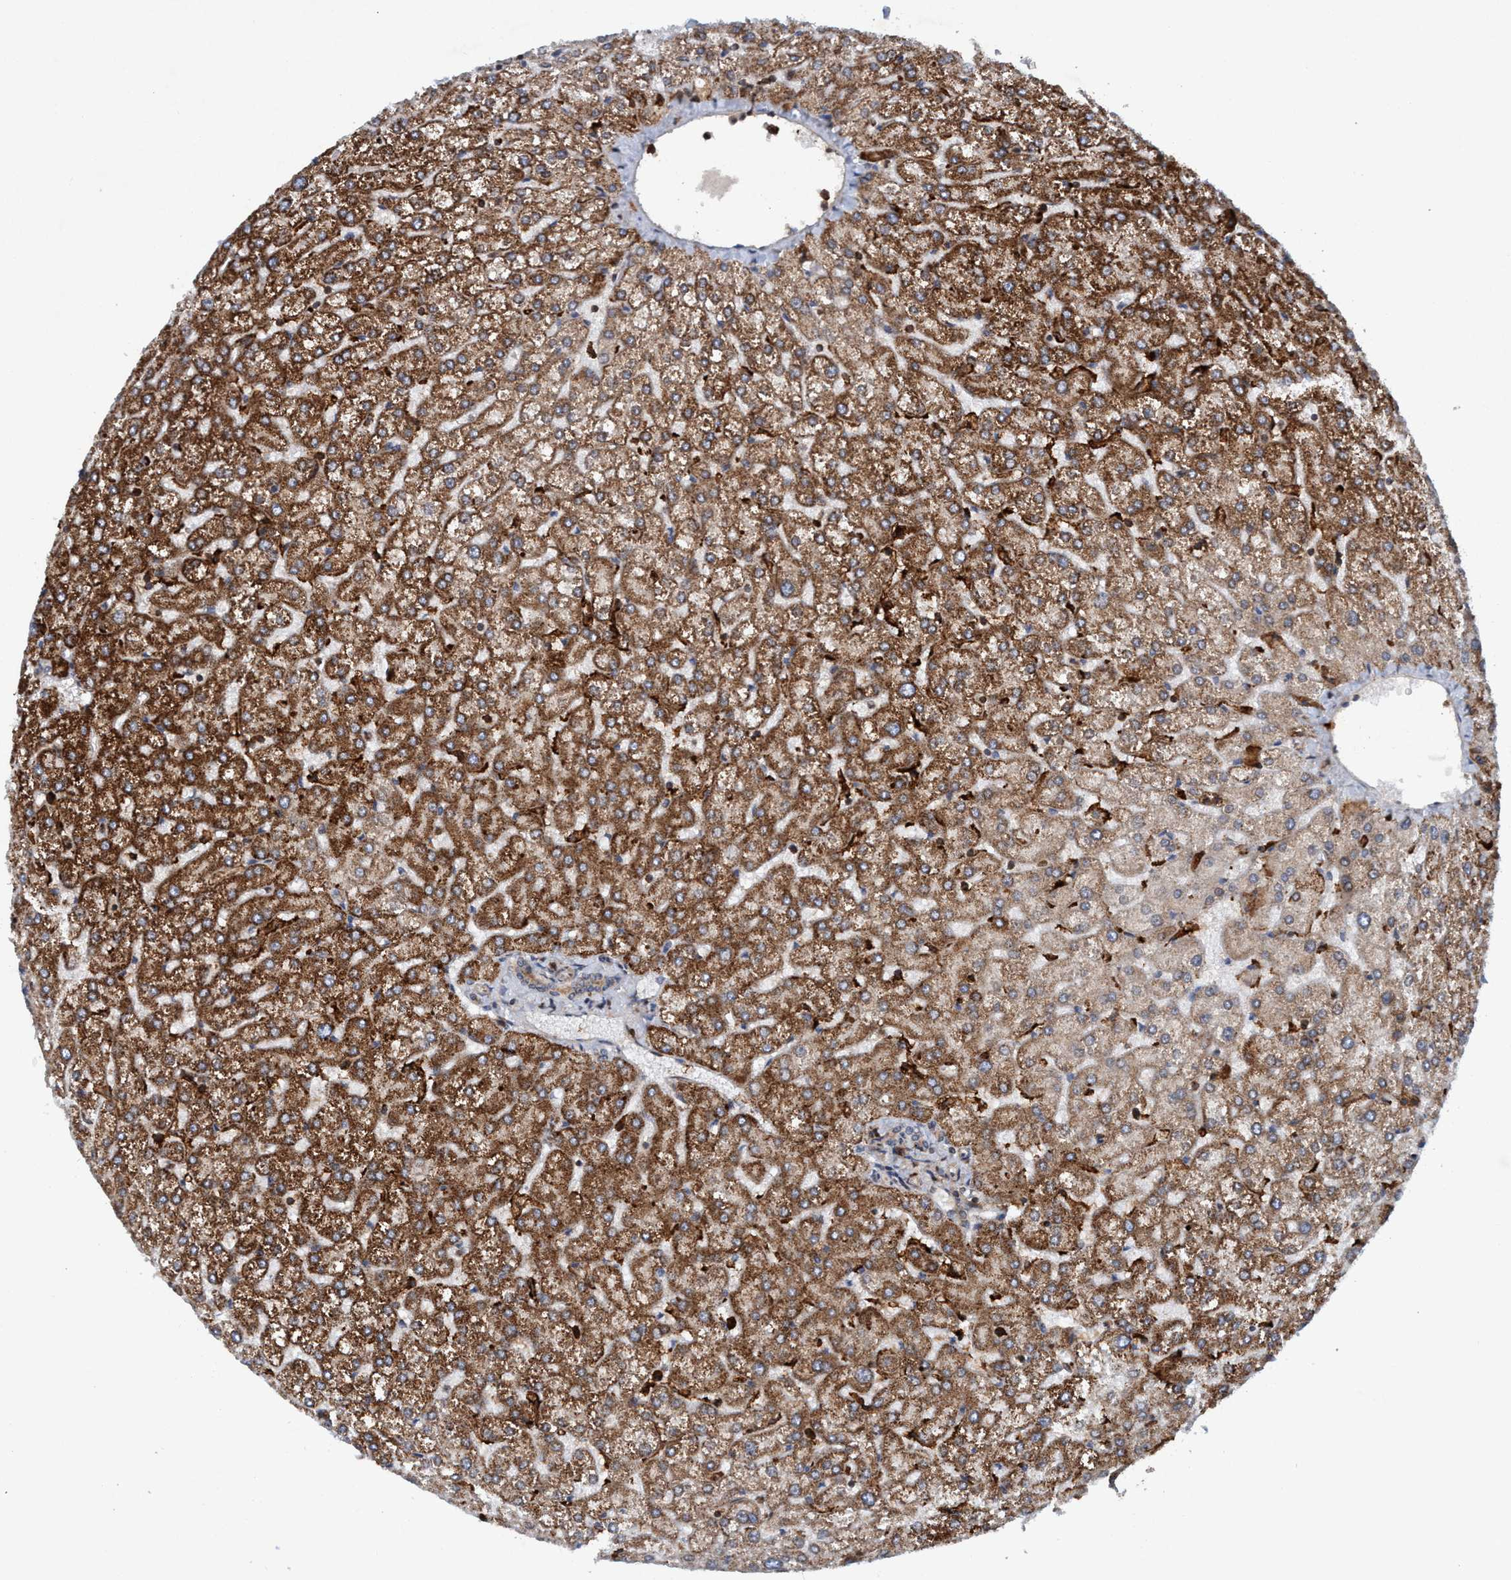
{"staining": {"intensity": "weak", "quantity": ">75%", "location": "cytoplasmic/membranous"}, "tissue": "liver", "cell_type": "Cholangiocytes", "image_type": "normal", "snomed": [{"axis": "morphology", "description": "Normal tissue, NOS"}, {"axis": "topography", "description": "Liver"}], "caption": "High-magnification brightfield microscopy of unremarkable liver stained with DAB (brown) and counterstained with hematoxylin (blue). cholangiocytes exhibit weak cytoplasmic/membranous staining is identified in approximately>75% of cells.", "gene": "SLC16A3", "patient": {"sex": "female", "age": 32}}